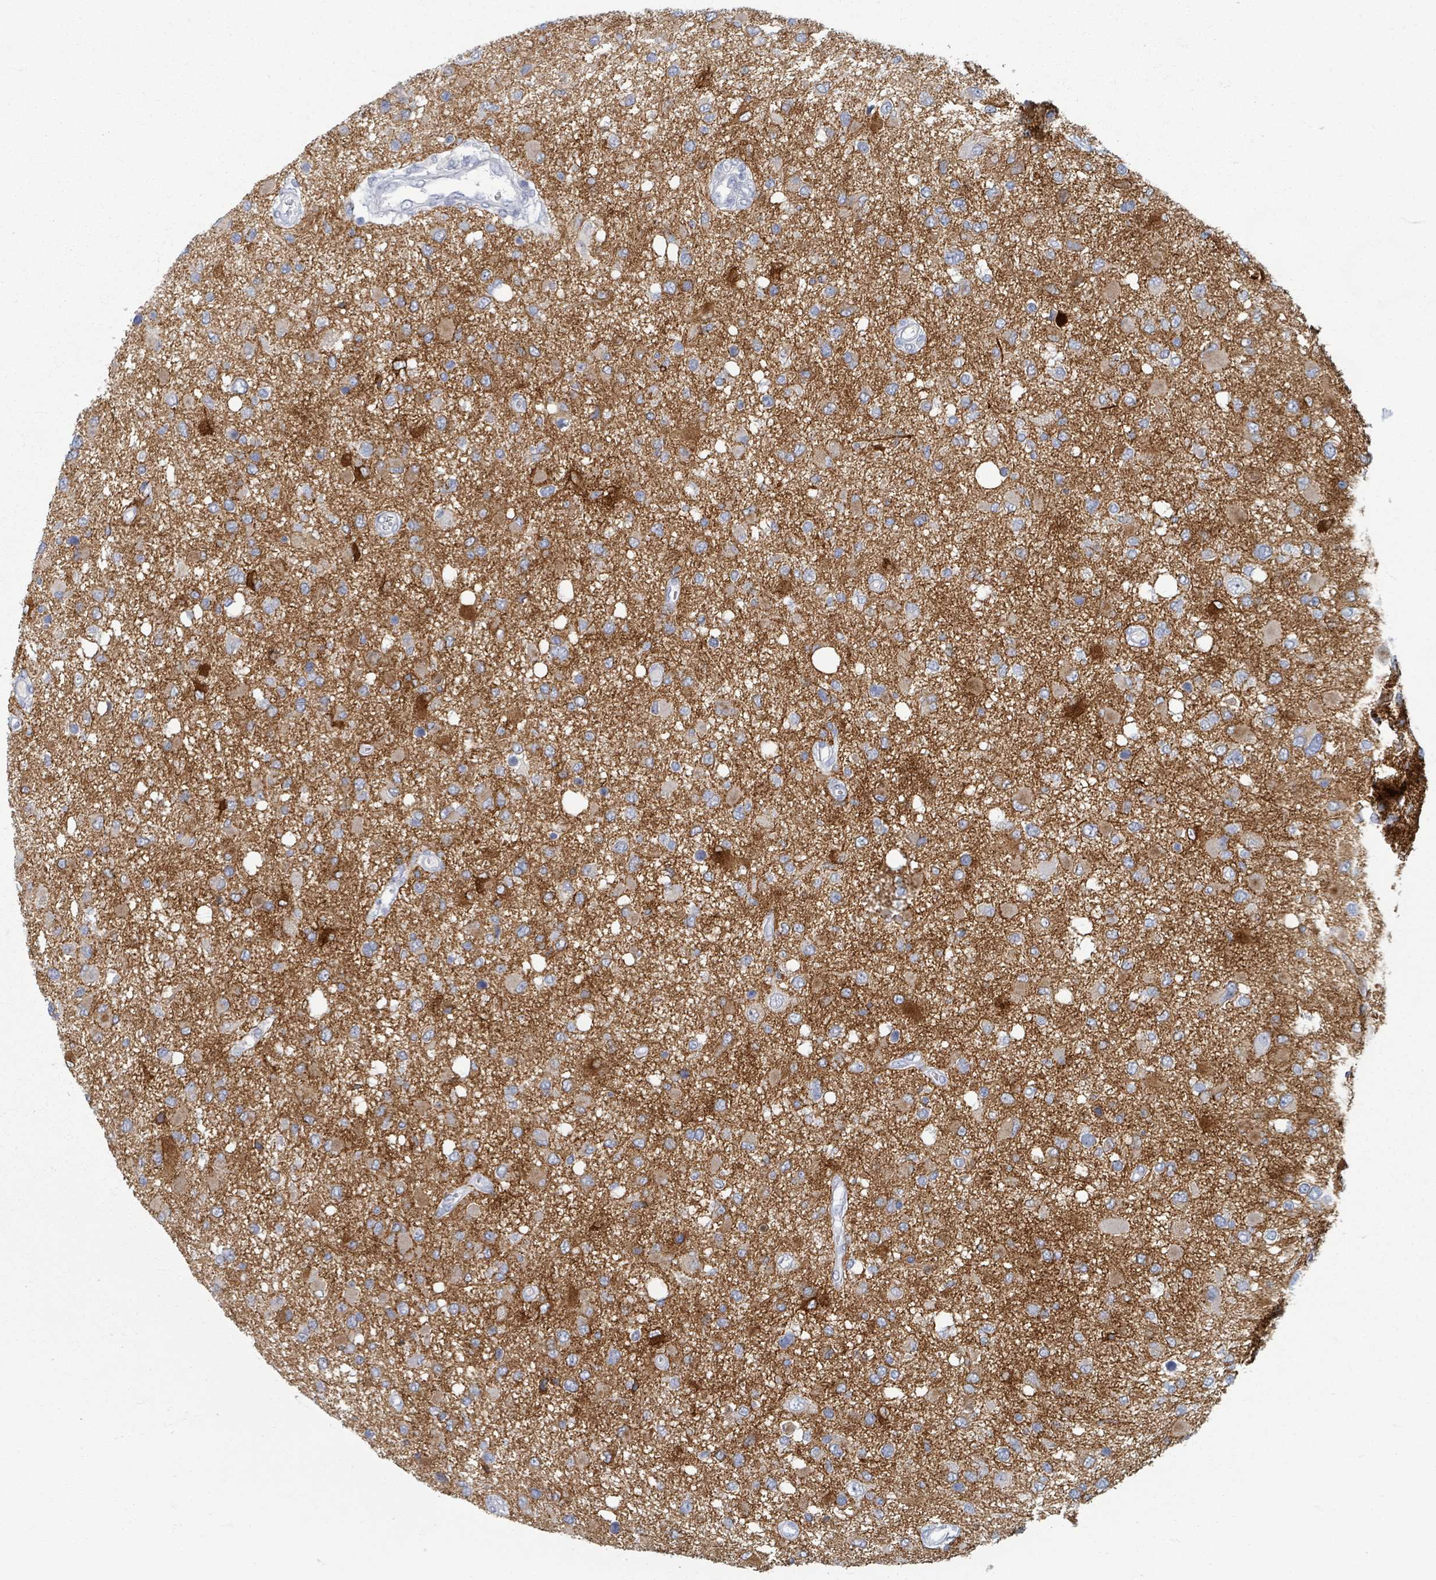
{"staining": {"intensity": "strong", "quantity": "<25%", "location": "cytoplasmic/membranous"}, "tissue": "glioma", "cell_type": "Tumor cells", "image_type": "cancer", "snomed": [{"axis": "morphology", "description": "Glioma, malignant, High grade"}, {"axis": "topography", "description": "Brain"}], "caption": "This micrograph exhibits glioma stained with immunohistochemistry to label a protein in brown. The cytoplasmic/membranous of tumor cells show strong positivity for the protein. Nuclei are counter-stained blue.", "gene": "TAS2R1", "patient": {"sex": "male", "age": 53}}